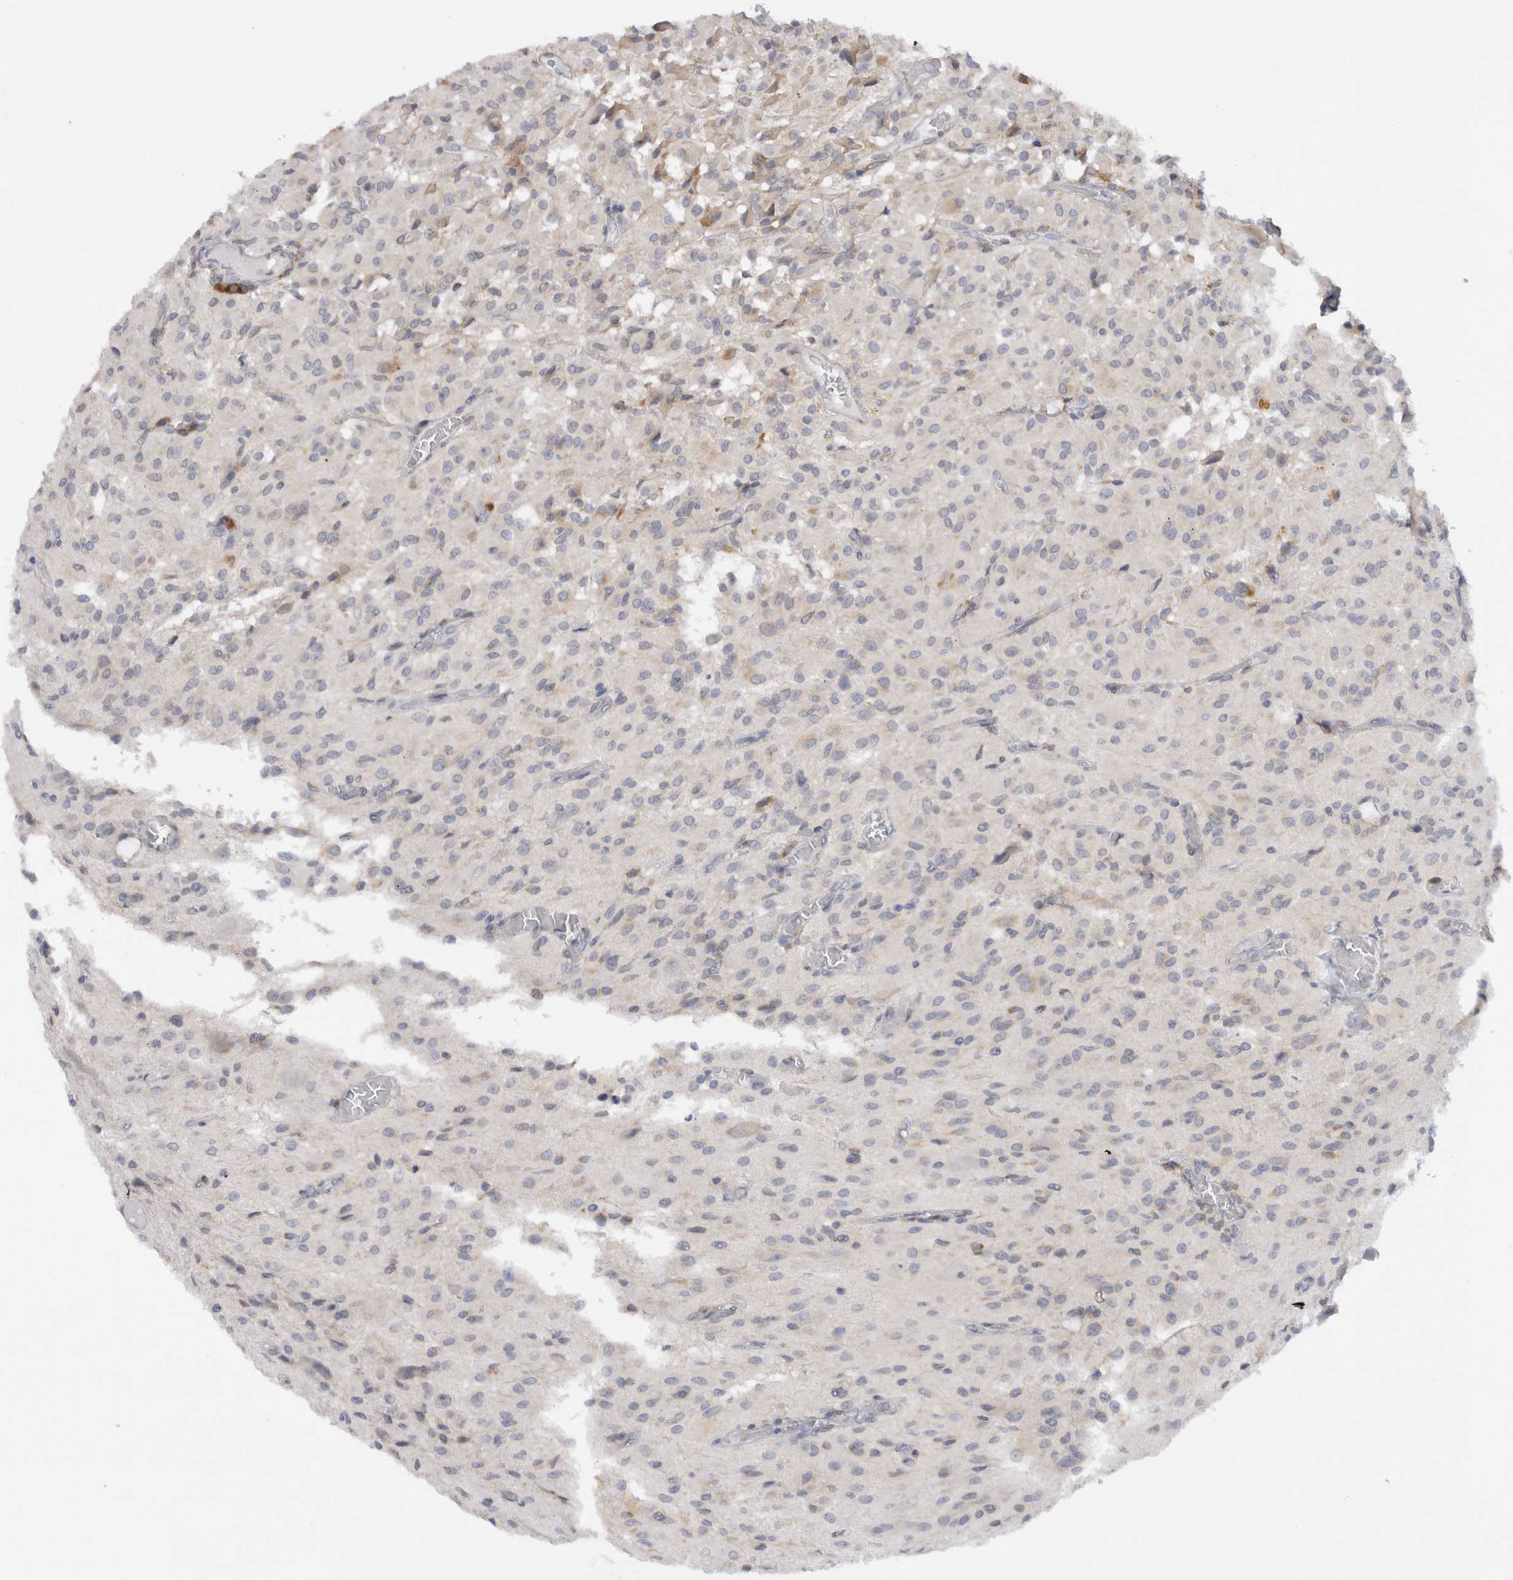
{"staining": {"intensity": "negative", "quantity": "none", "location": "none"}, "tissue": "glioma", "cell_type": "Tumor cells", "image_type": "cancer", "snomed": [{"axis": "morphology", "description": "Glioma, malignant, High grade"}, {"axis": "topography", "description": "Brain"}], "caption": "There is no significant staining in tumor cells of glioma.", "gene": "VCPIP1", "patient": {"sex": "female", "age": 59}}